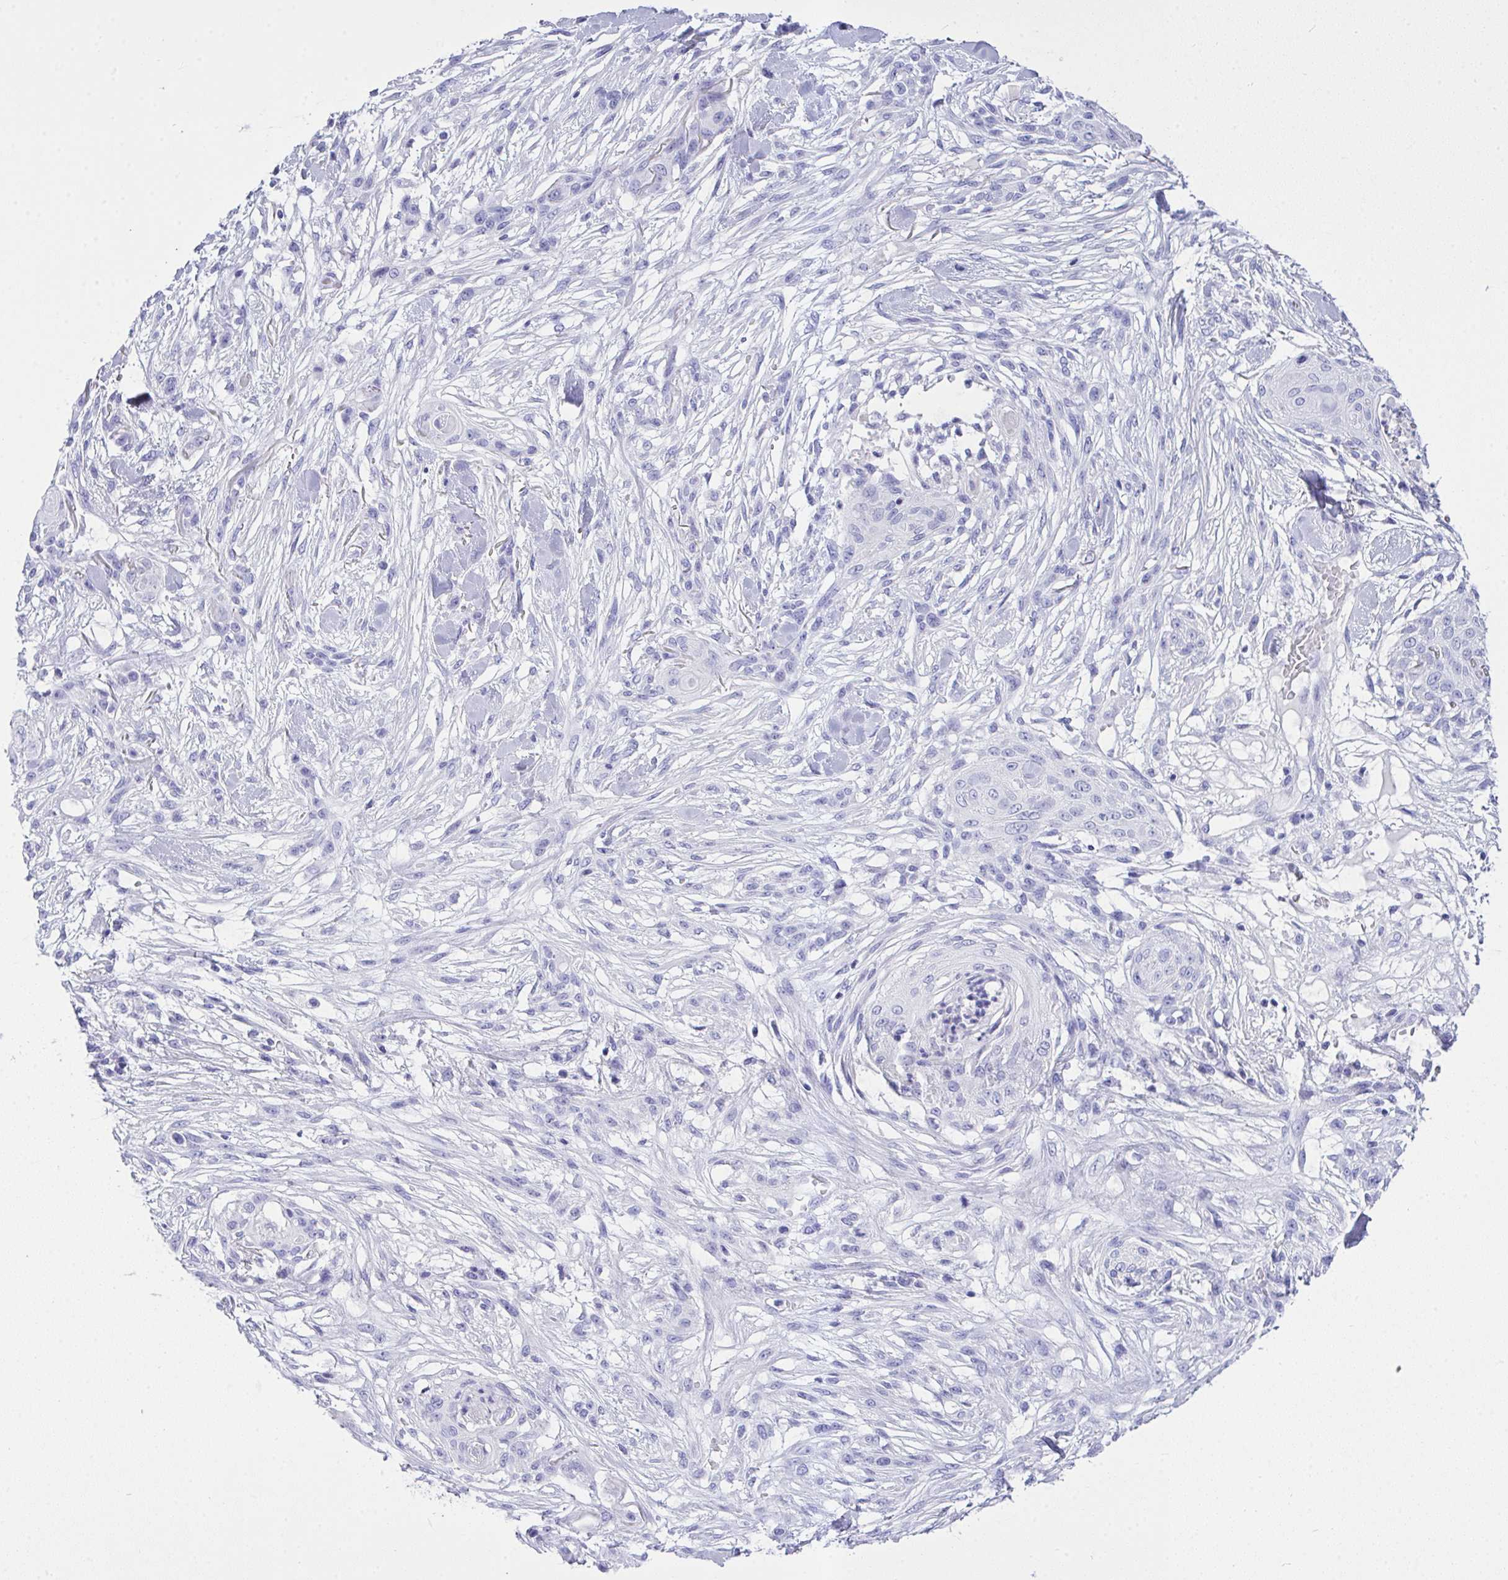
{"staining": {"intensity": "negative", "quantity": "none", "location": "none"}, "tissue": "skin cancer", "cell_type": "Tumor cells", "image_type": "cancer", "snomed": [{"axis": "morphology", "description": "Squamous cell carcinoma, NOS"}, {"axis": "topography", "description": "Skin"}], "caption": "Immunohistochemical staining of human skin squamous cell carcinoma displays no significant staining in tumor cells.", "gene": "AKR1D1", "patient": {"sex": "female", "age": 59}}